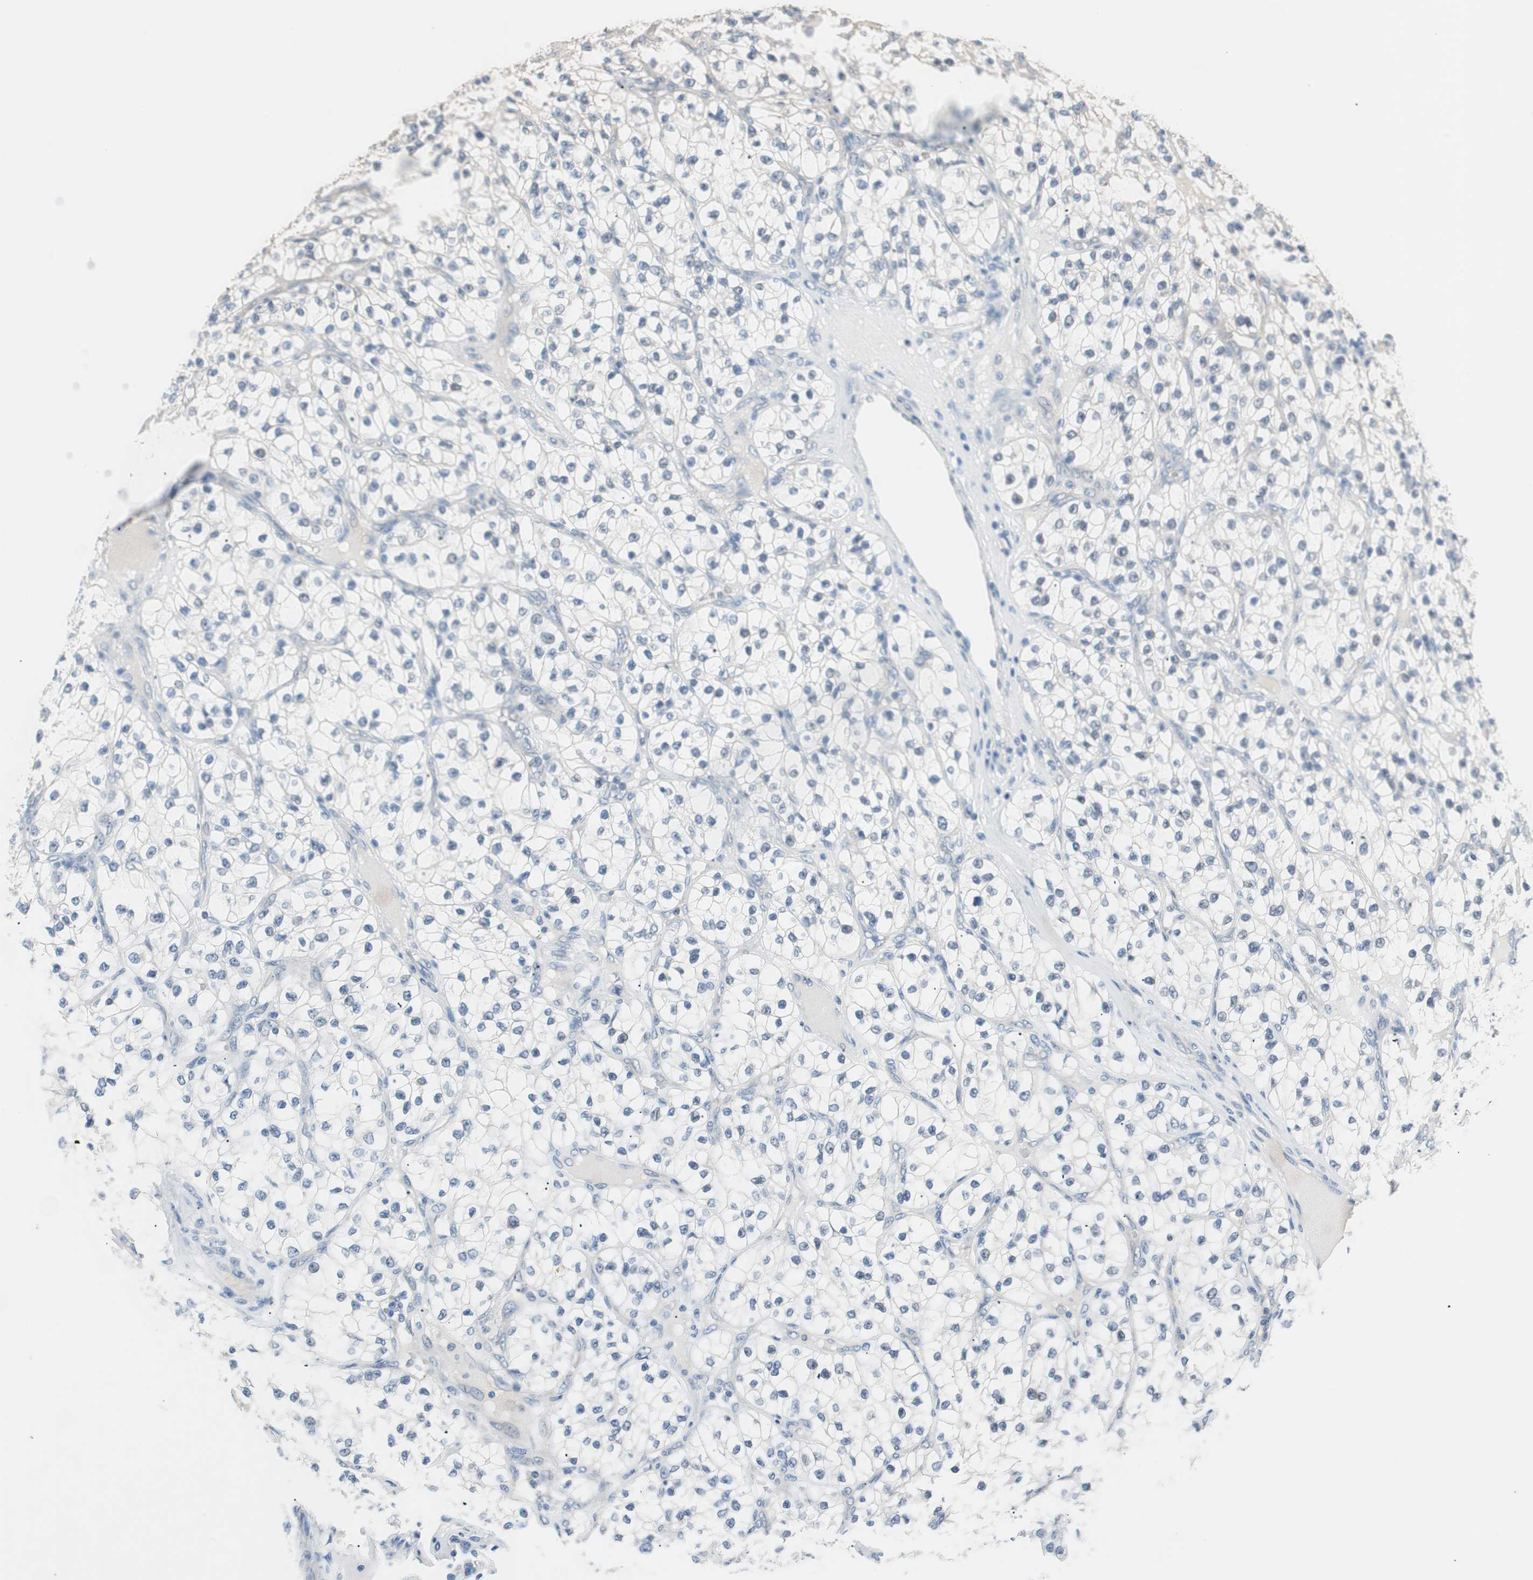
{"staining": {"intensity": "negative", "quantity": "none", "location": "none"}, "tissue": "renal cancer", "cell_type": "Tumor cells", "image_type": "cancer", "snomed": [{"axis": "morphology", "description": "Adenocarcinoma, NOS"}, {"axis": "topography", "description": "Kidney"}], "caption": "DAB (3,3'-diaminobenzidine) immunohistochemical staining of human renal cancer shows no significant staining in tumor cells.", "gene": "VIL1", "patient": {"sex": "female", "age": 57}}